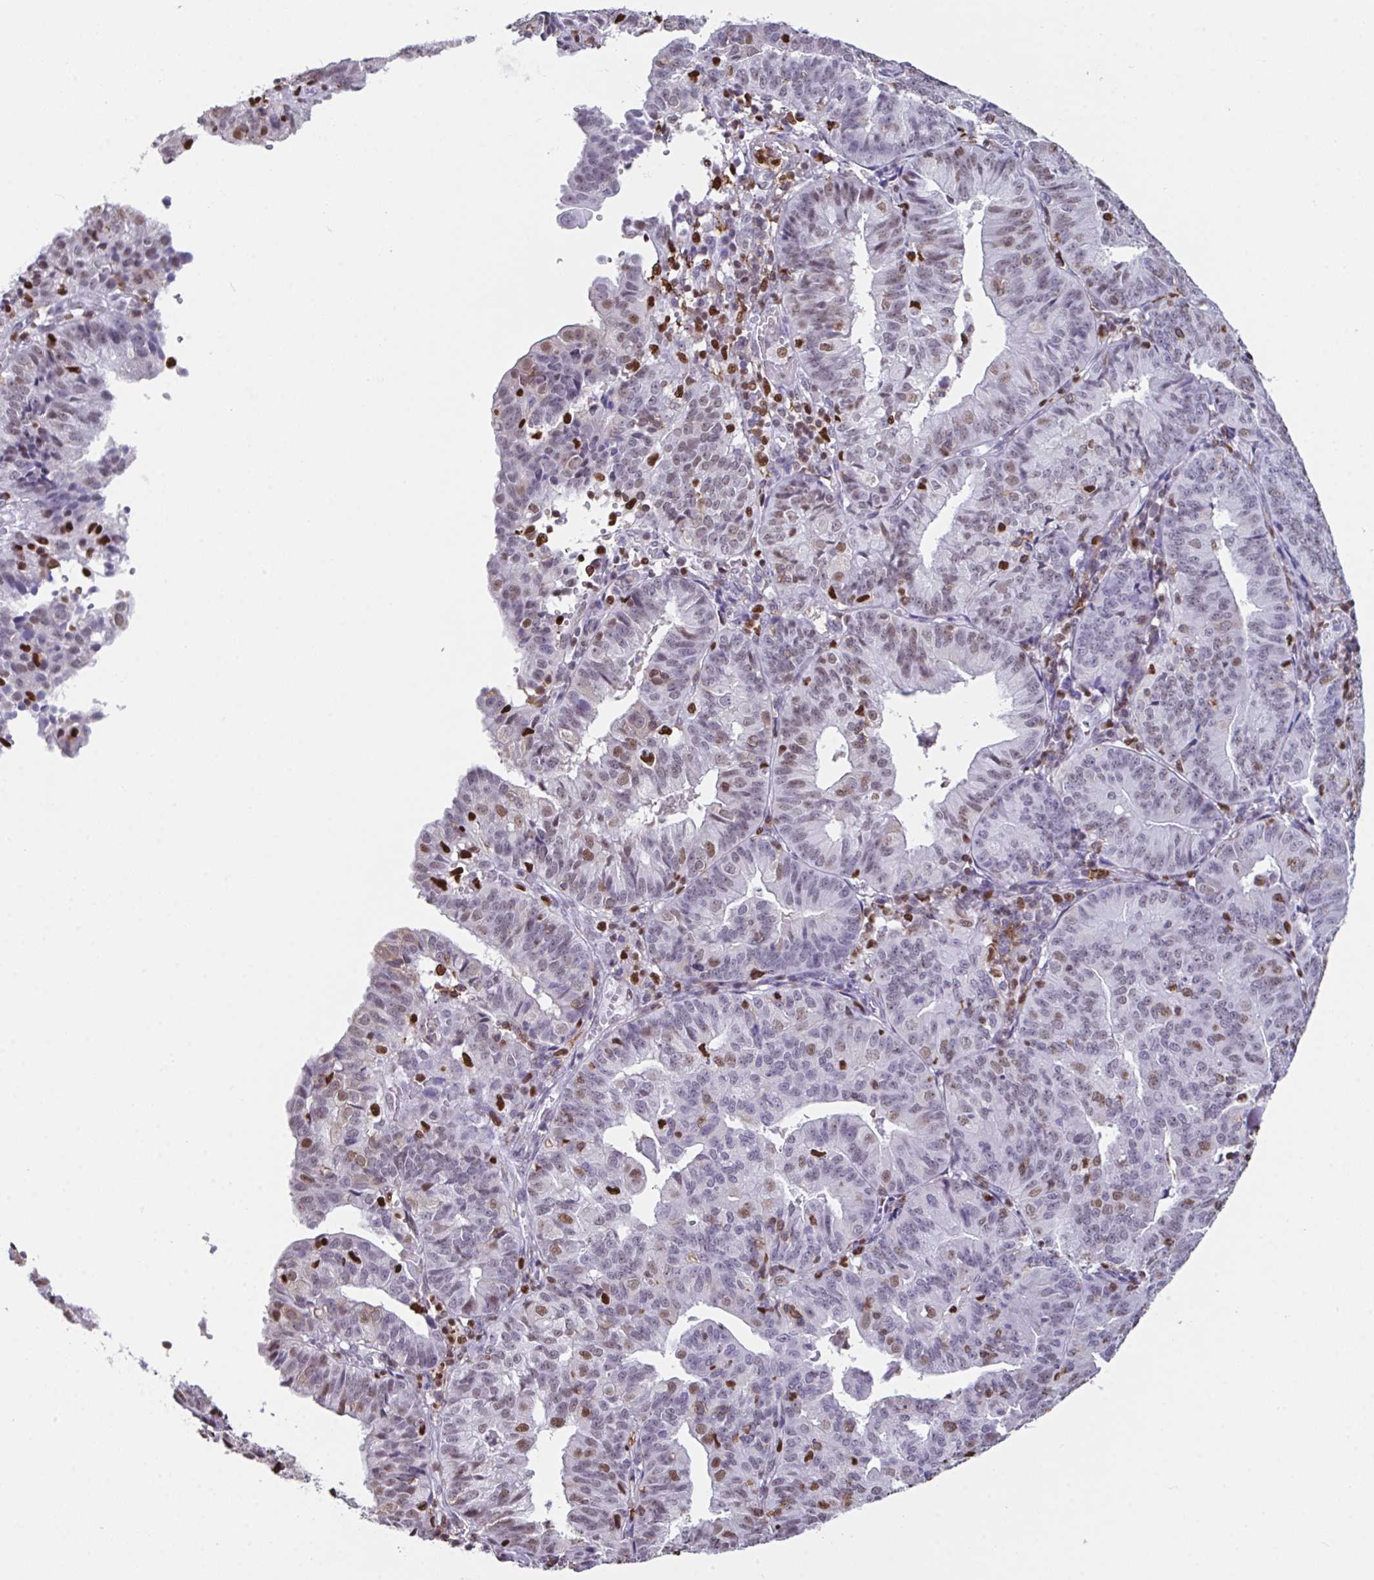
{"staining": {"intensity": "weak", "quantity": "25%-75%", "location": "cytoplasmic/membranous"}, "tissue": "endometrial cancer", "cell_type": "Tumor cells", "image_type": "cancer", "snomed": [{"axis": "morphology", "description": "Adenocarcinoma, NOS"}, {"axis": "topography", "description": "Endometrium"}], "caption": "This is a photomicrograph of immunohistochemistry (IHC) staining of endometrial cancer (adenocarcinoma), which shows weak staining in the cytoplasmic/membranous of tumor cells.", "gene": "BTBD10", "patient": {"sex": "female", "age": 56}}